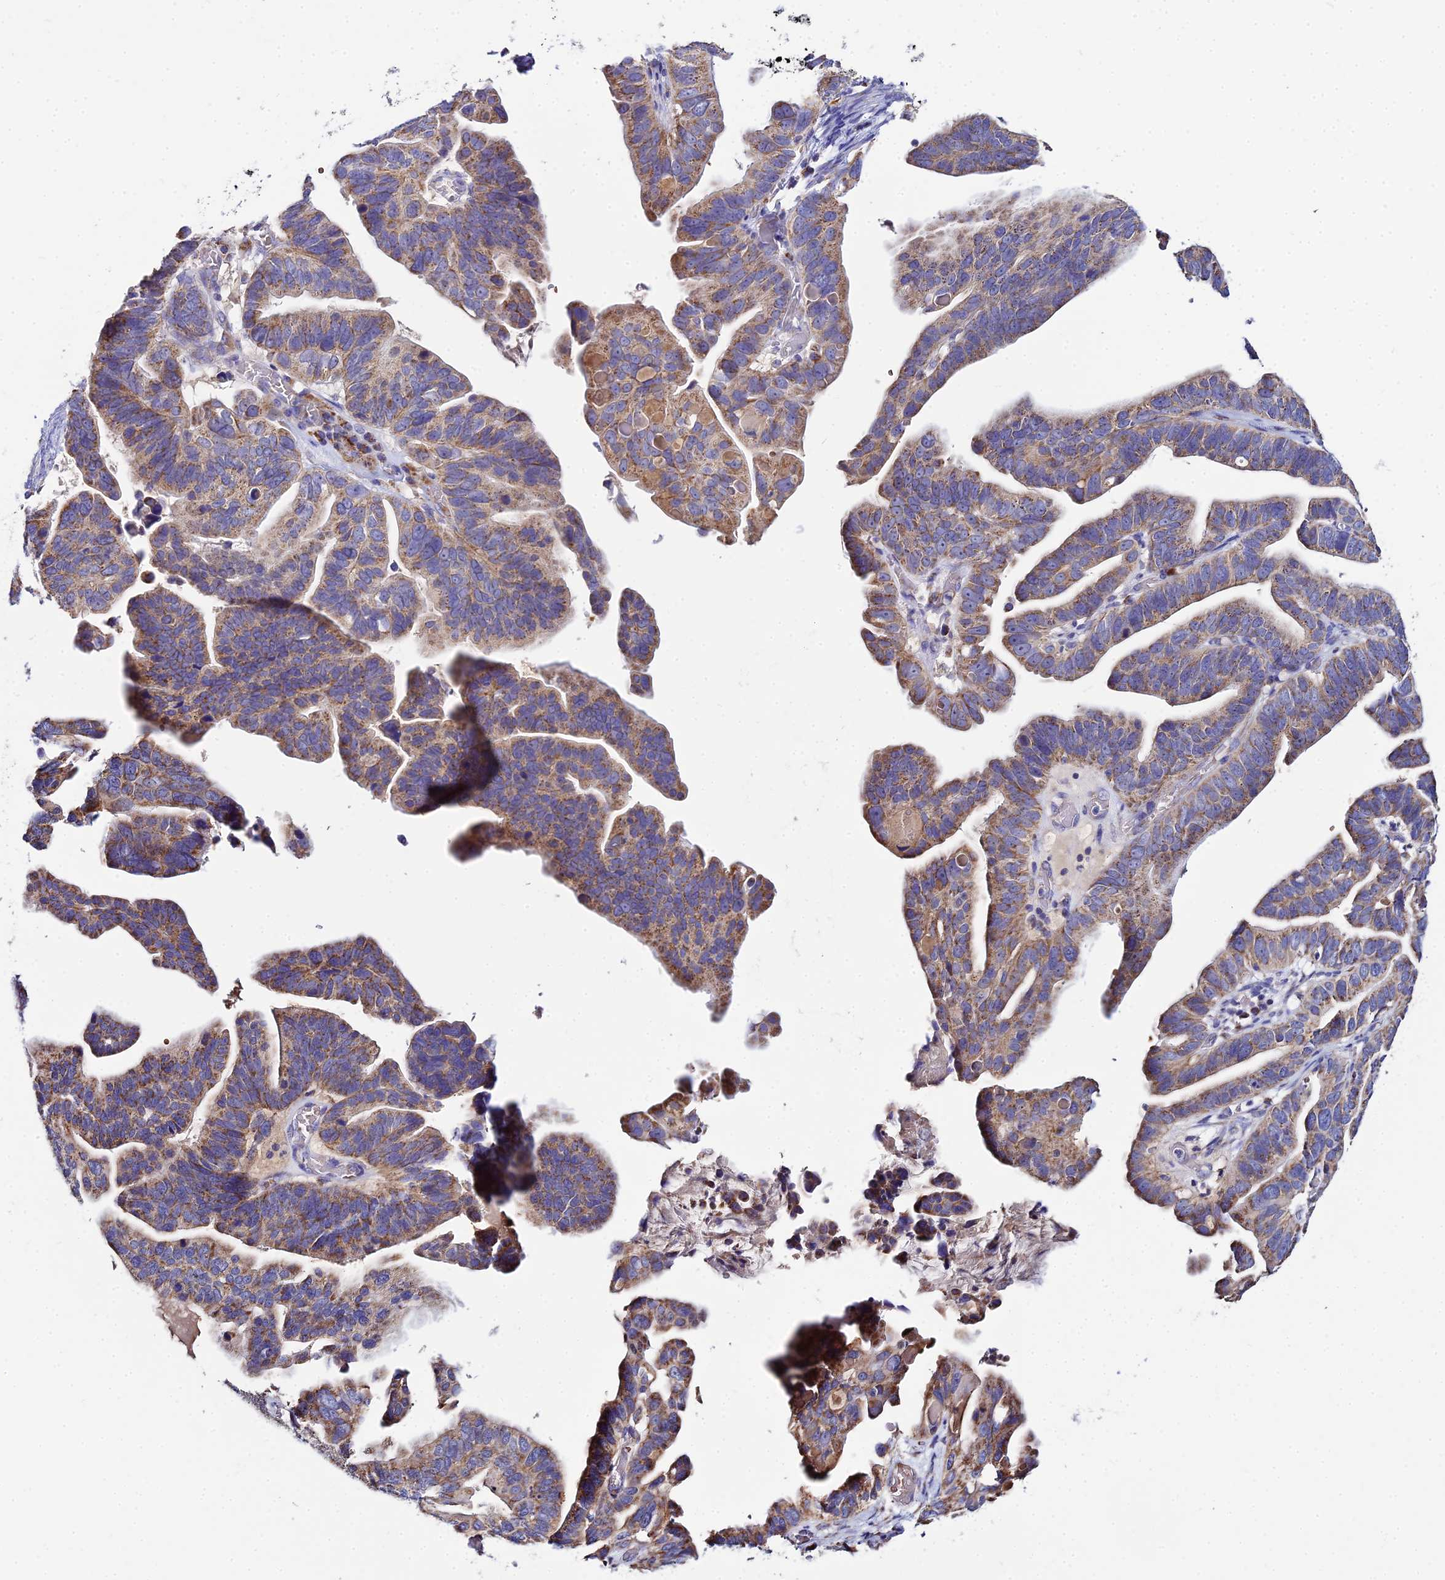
{"staining": {"intensity": "weak", "quantity": ">75%", "location": "cytoplasmic/membranous"}, "tissue": "ovarian cancer", "cell_type": "Tumor cells", "image_type": "cancer", "snomed": [{"axis": "morphology", "description": "Cystadenocarcinoma, serous, NOS"}, {"axis": "topography", "description": "Ovary"}], "caption": "Protein positivity by immunohistochemistry displays weak cytoplasmic/membranous staining in about >75% of tumor cells in ovarian serous cystadenocarcinoma. Using DAB (brown) and hematoxylin (blue) stains, captured at high magnification using brightfield microscopy.", "gene": "TYW5", "patient": {"sex": "female", "age": 56}}